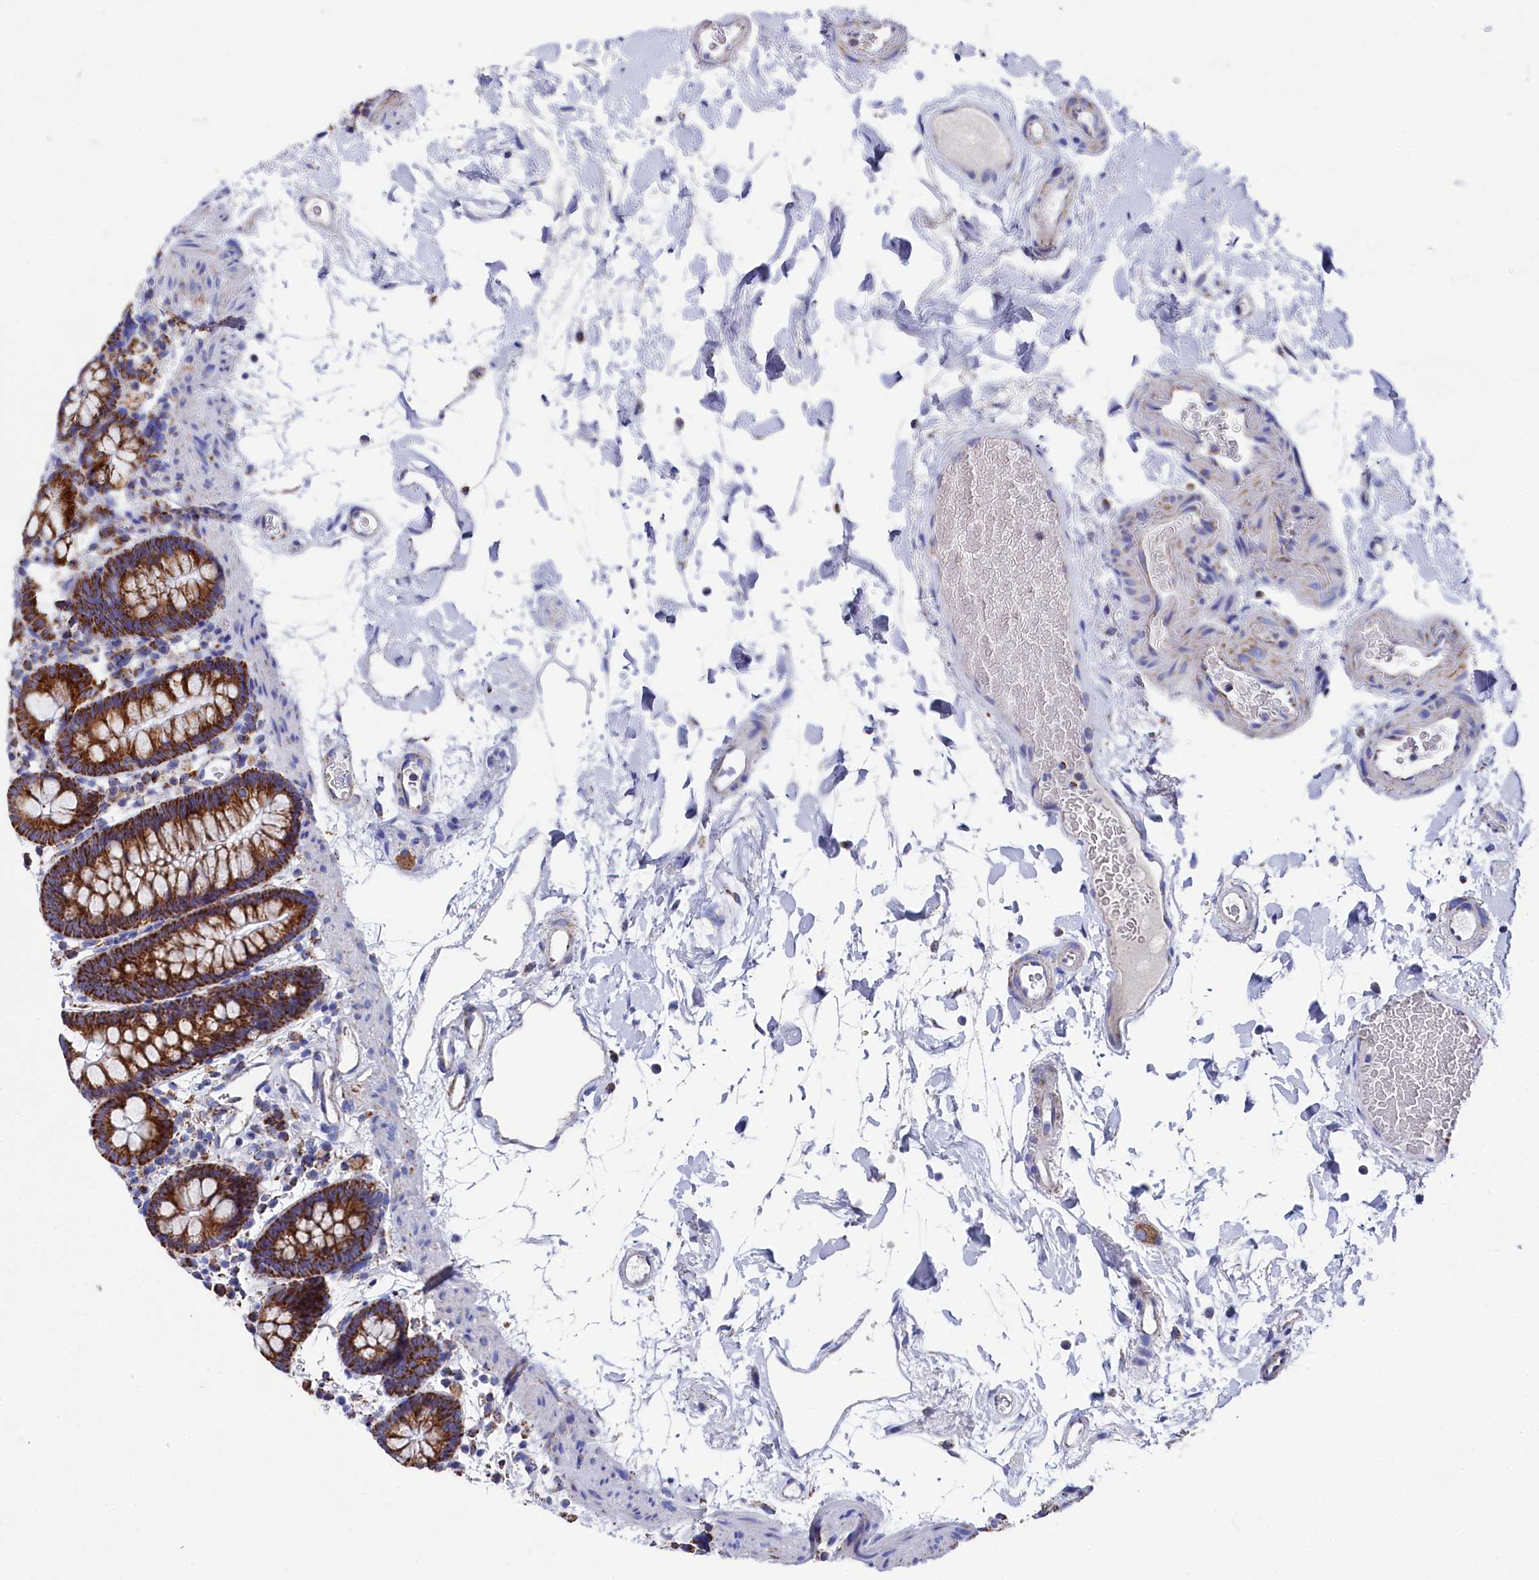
{"staining": {"intensity": "moderate", "quantity": "25%-75%", "location": "cytoplasmic/membranous"}, "tissue": "colon", "cell_type": "Endothelial cells", "image_type": "normal", "snomed": [{"axis": "morphology", "description": "Normal tissue, NOS"}, {"axis": "topography", "description": "Colon"}], "caption": "Immunohistochemical staining of unremarkable human colon shows medium levels of moderate cytoplasmic/membranous positivity in about 25%-75% of endothelial cells.", "gene": "MMAB", "patient": {"sex": "male", "age": 75}}